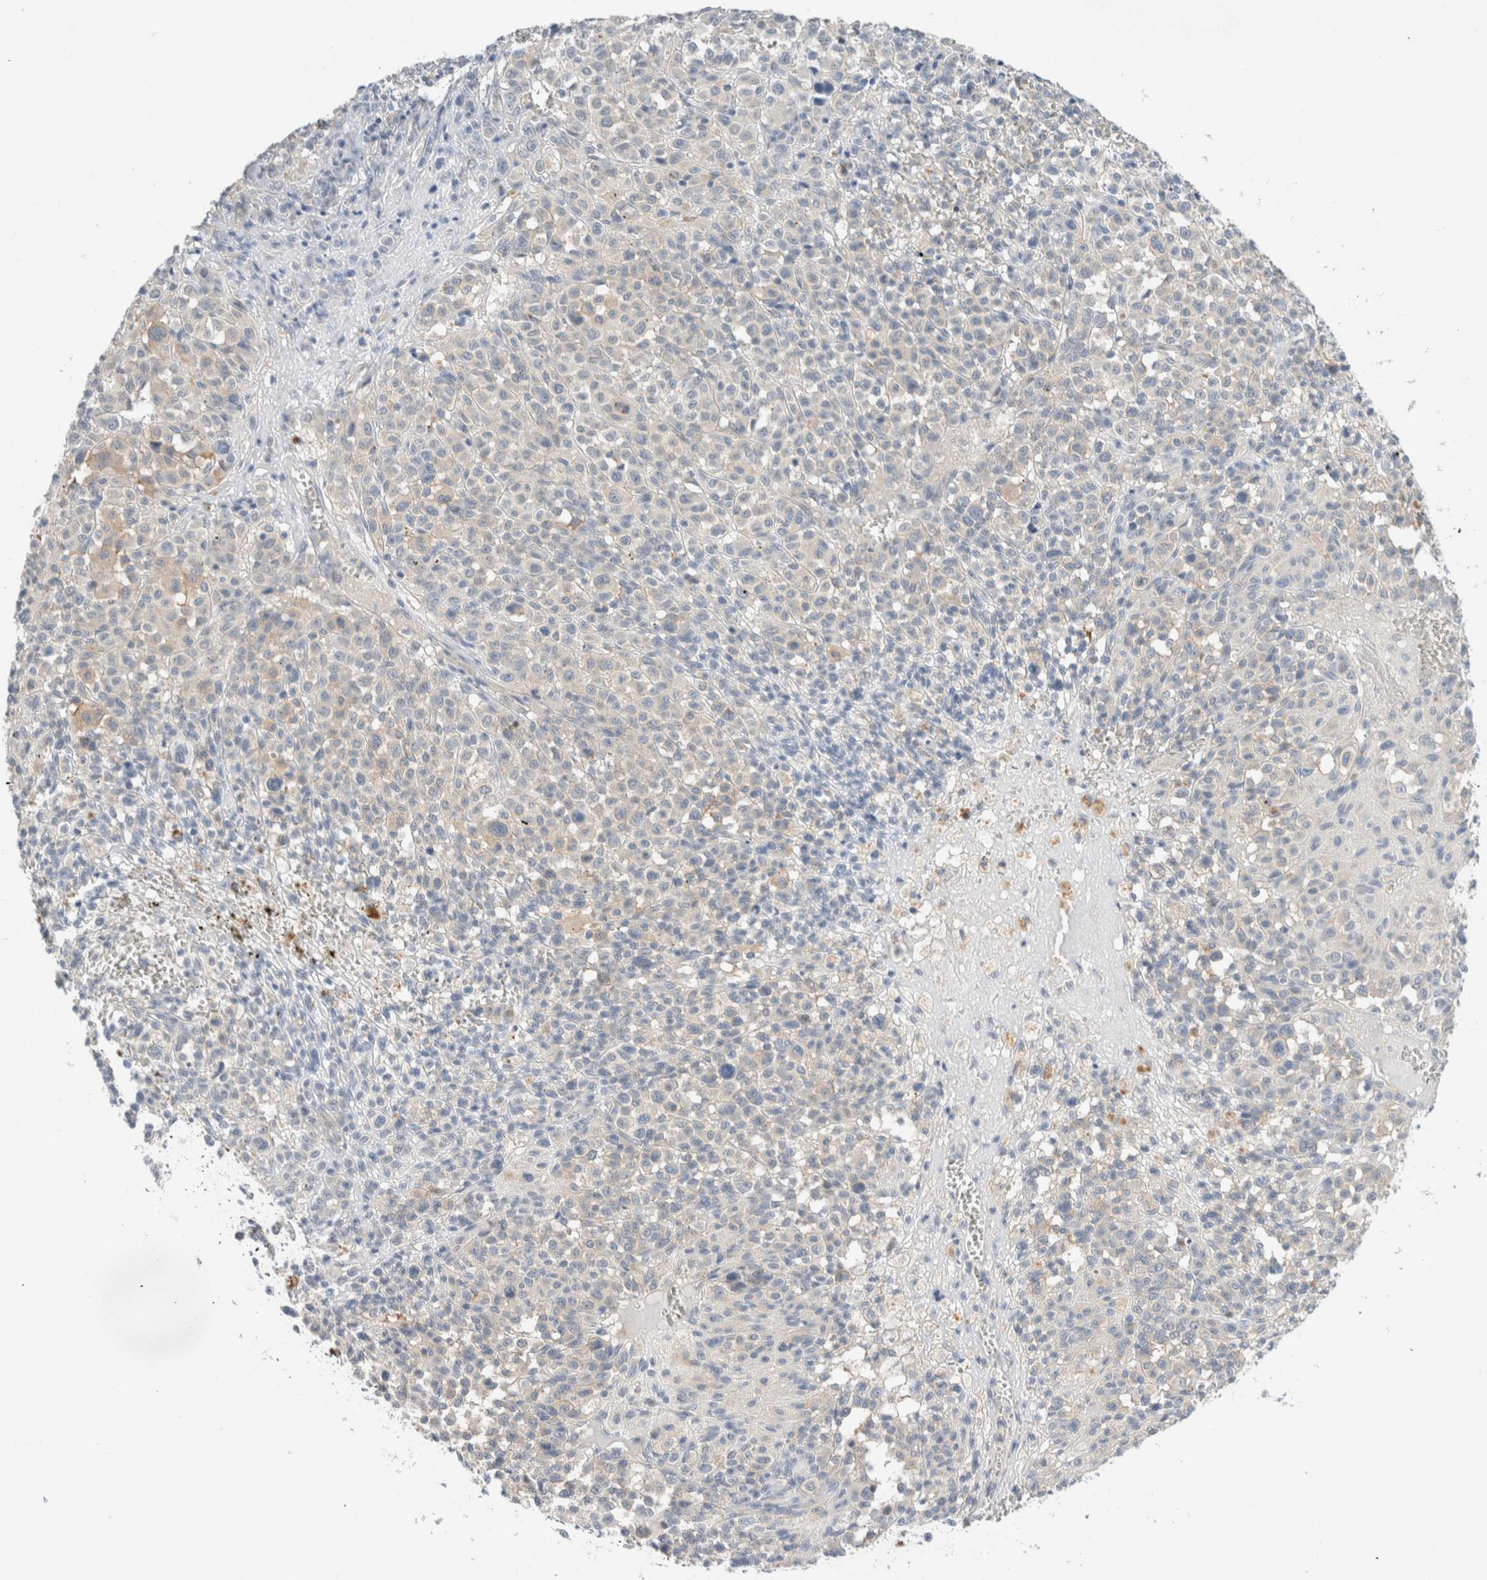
{"staining": {"intensity": "negative", "quantity": "none", "location": "none"}, "tissue": "melanoma", "cell_type": "Tumor cells", "image_type": "cancer", "snomed": [{"axis": "morphology", "description": "Malignant melanoma, Metastatic site"}, {"axis": "topography", "description": "Skin"}], "caption": "This micrograph is of melanoma stained with immunohistochemistry (IHC) to label a protein in brown with the nuclei are counter-stained blue. There is no staining in tumor cells.", "gene": "SDR16C5", "patient": {"sex": "female", "age": 74}}